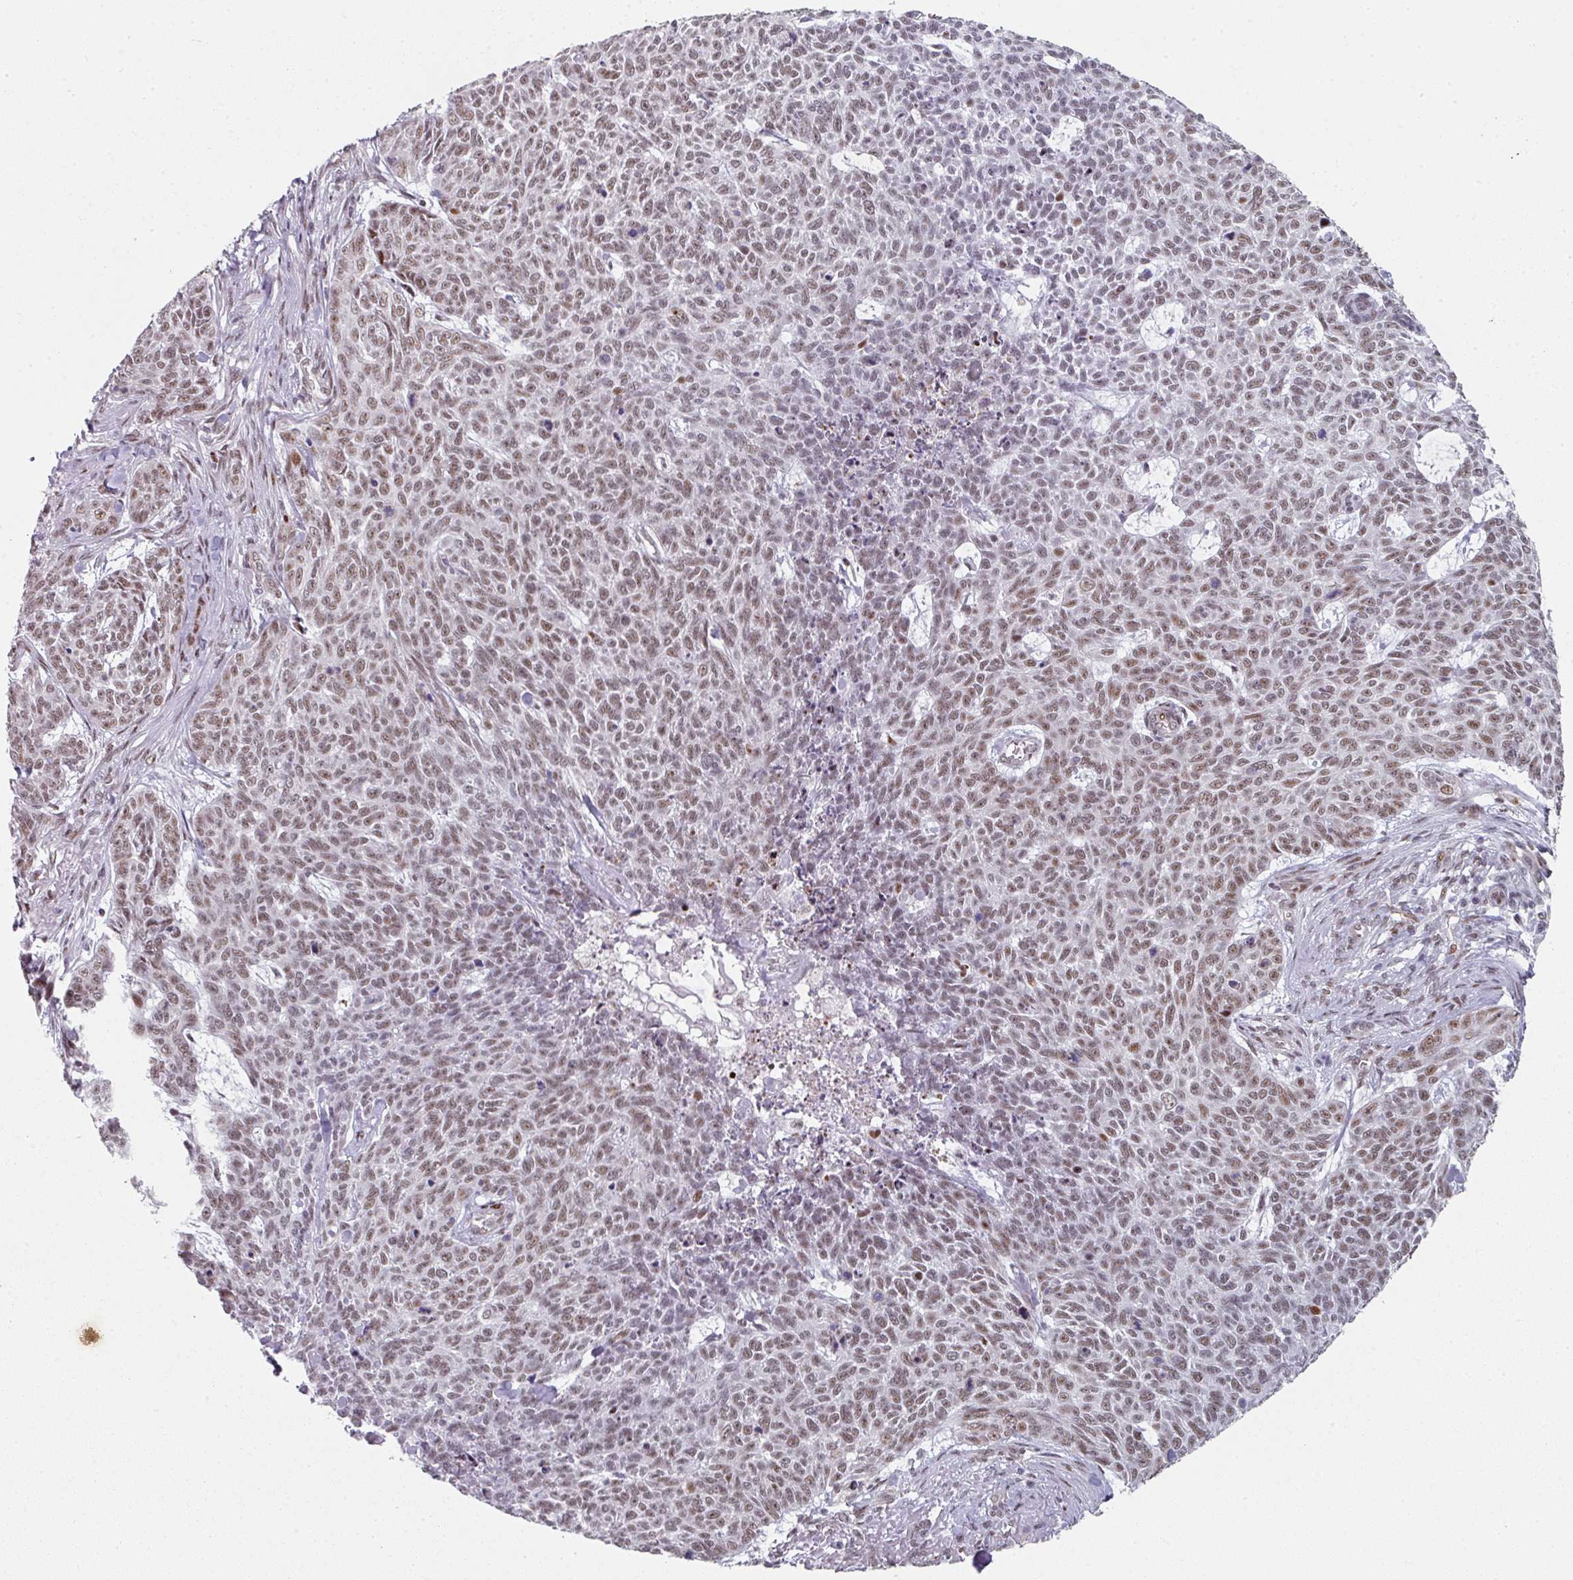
{"staining": {"intensity": "moderate", "quantity": ">75%", "location": "nuclear"}, "tissue": "skin cancer", "cell_type": "Tumor cells", "image_type": "cancer", "snomed": [{"axis": "morphology", "description": "Basal cell carcinoma"}, {"axis": "topography", "description": "Skin"}], "caption": "Skin cancer tissue reveals moderate nuclear expression in about >75% of tumor cells", "gene": "SF3B5", "patient": {"sex": "female", "age": 93}}